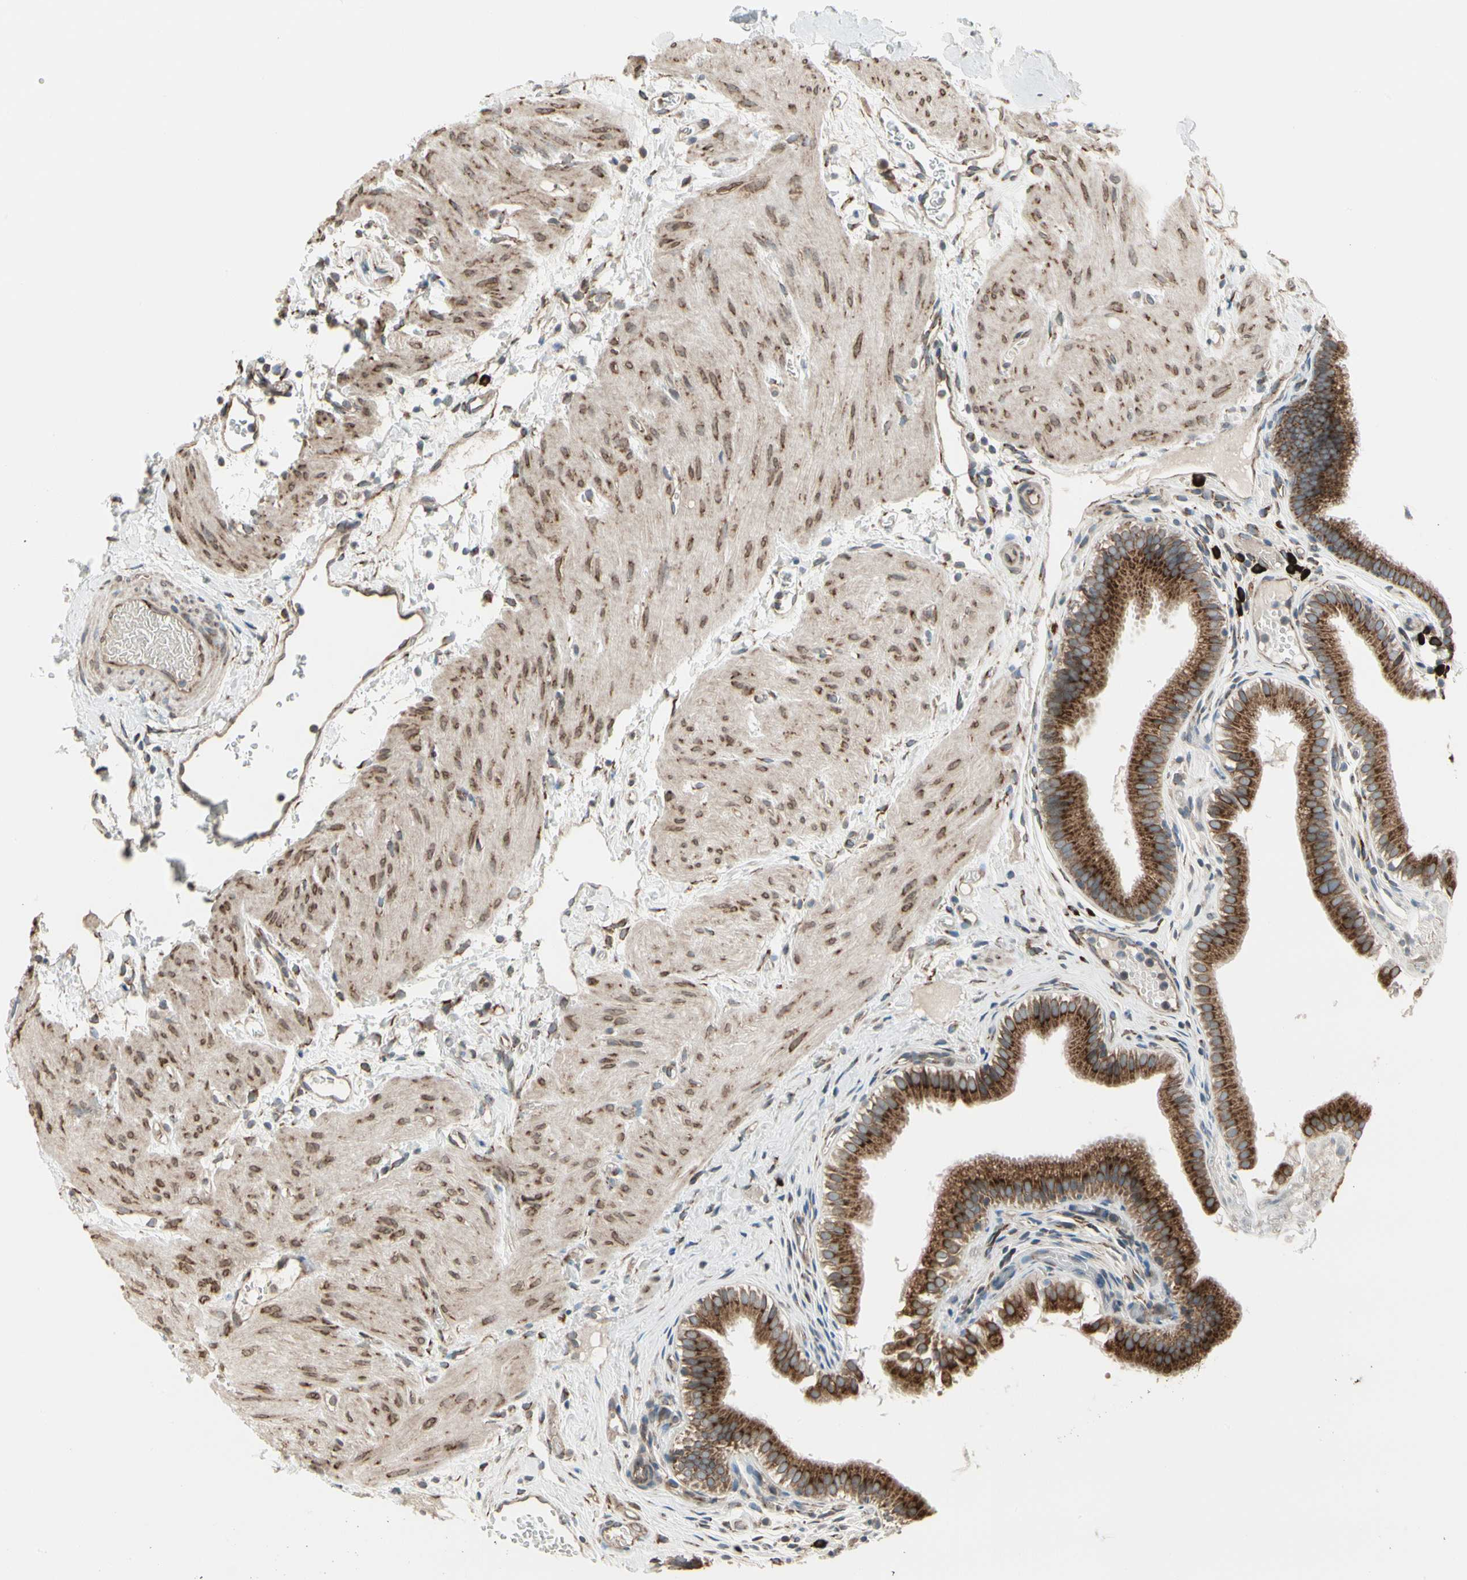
{"staining": {"intensity": "strong", "quantity": ">75%", "location": "cytoplasmic/membranous"}, "tissue": "gallbladder", "cell_type": "Glandular cells", "image_type": "normal", "snomed": [{"axis": "morphology", "description": "Normal tissue, NOS"}, {"axis": "topography", "description": "Gallbladder"}], "caption": "Protein analysis of unremarkable gallbladder reveals strong cytoplasmic/membranous expression in approximately >75% of glandular cells.", "gene": "FNDC3A", "patient": {"sex": "female", "age": 26}}